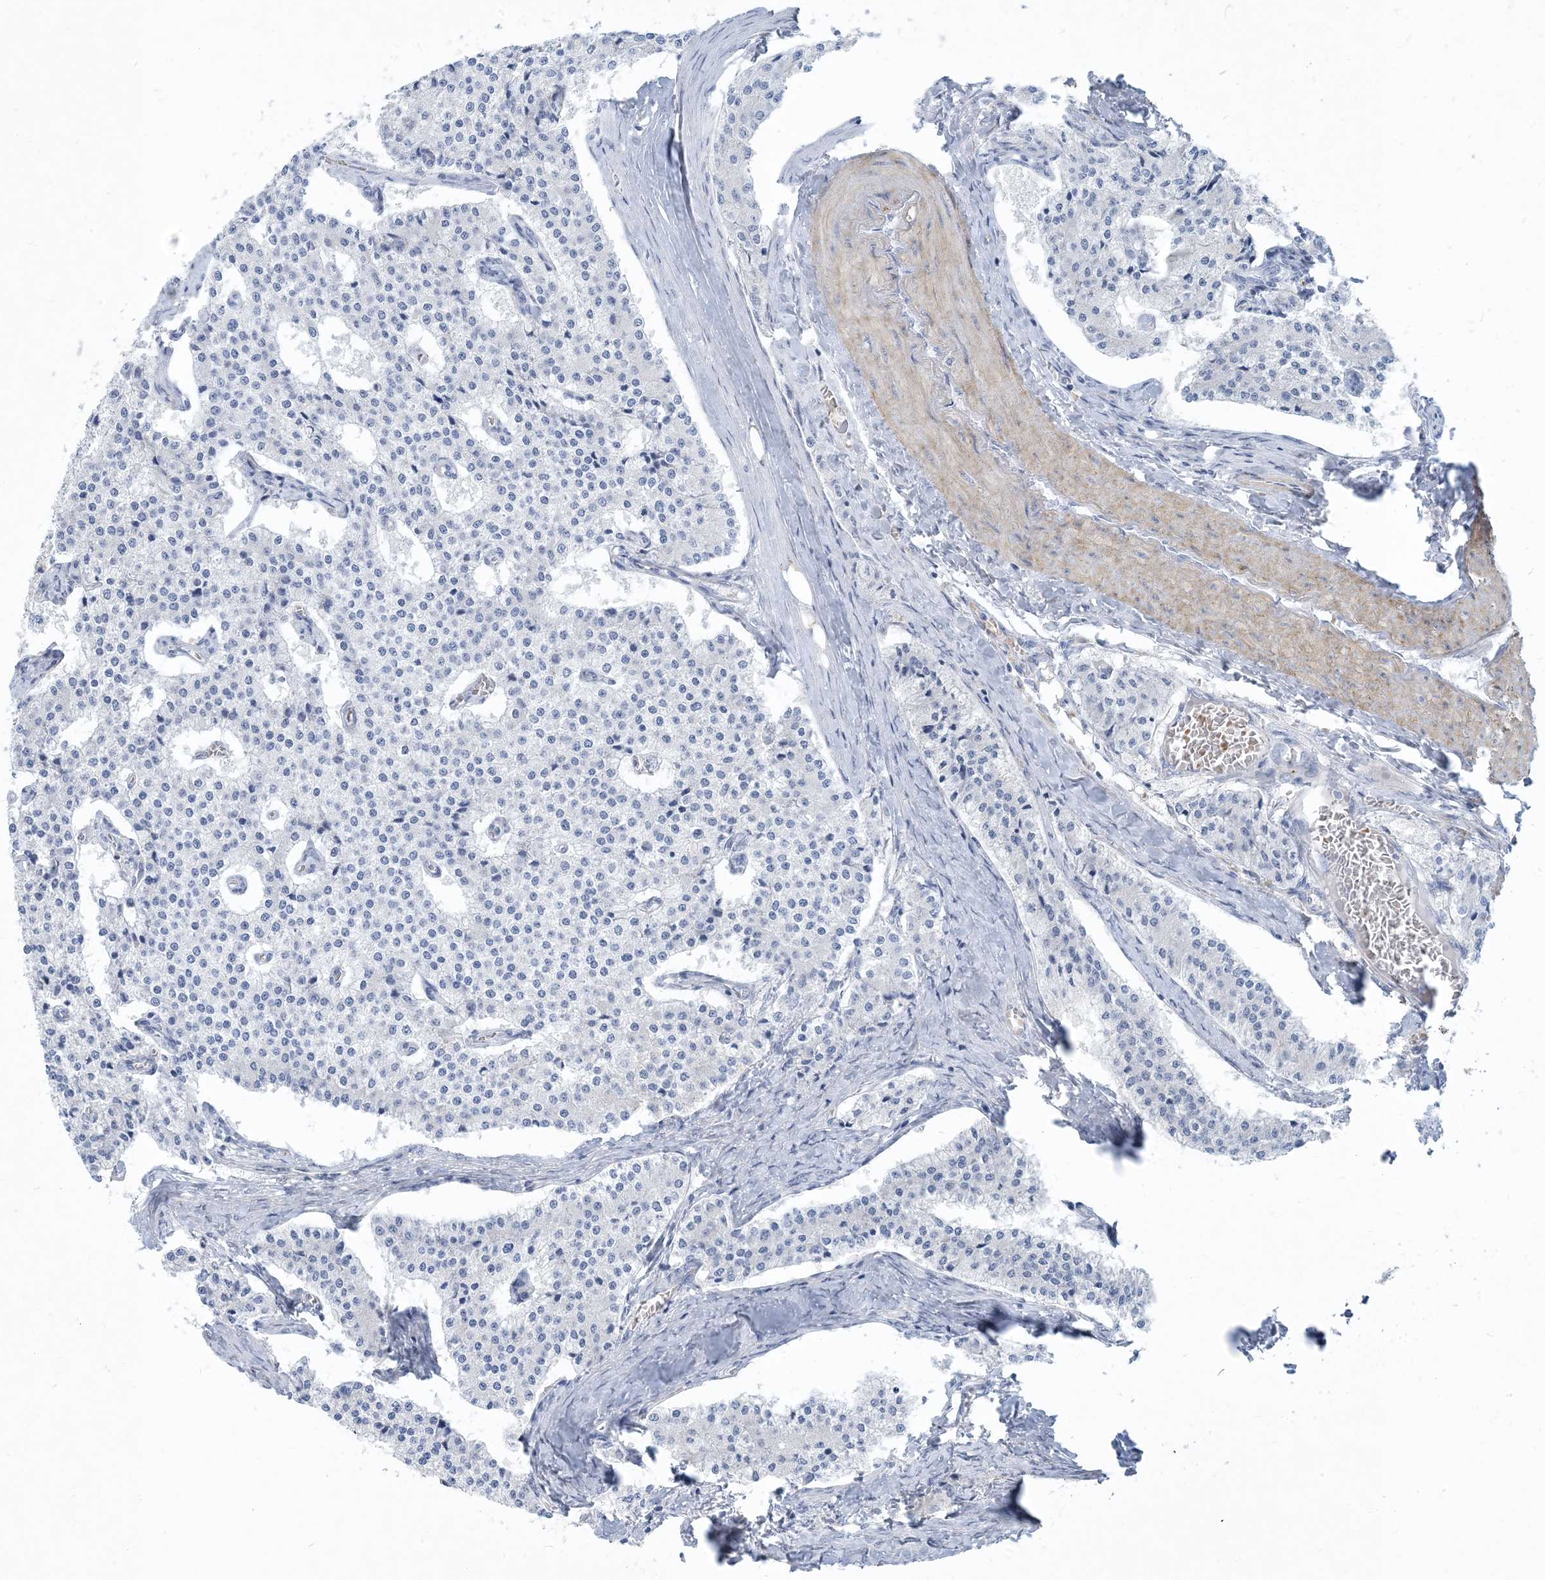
{"staining": {"intensity": "negative", "quantity": "none", "location": "none"}, "tissue": "carcinoid", "cell_type": "Tumor cells", "image_type": "cancer", "snomed": [{"axis": "morphology", "description": "Carcinoid, malignant, NOS"}, {"axis": "topography", "description": "Colon"}], "caption": "Carcinoid was stained to show a protein in brown. There is no significant expression in tumor cells.", "gene": "MOXD1", "patient": {"sex": "female", "age": 52}}